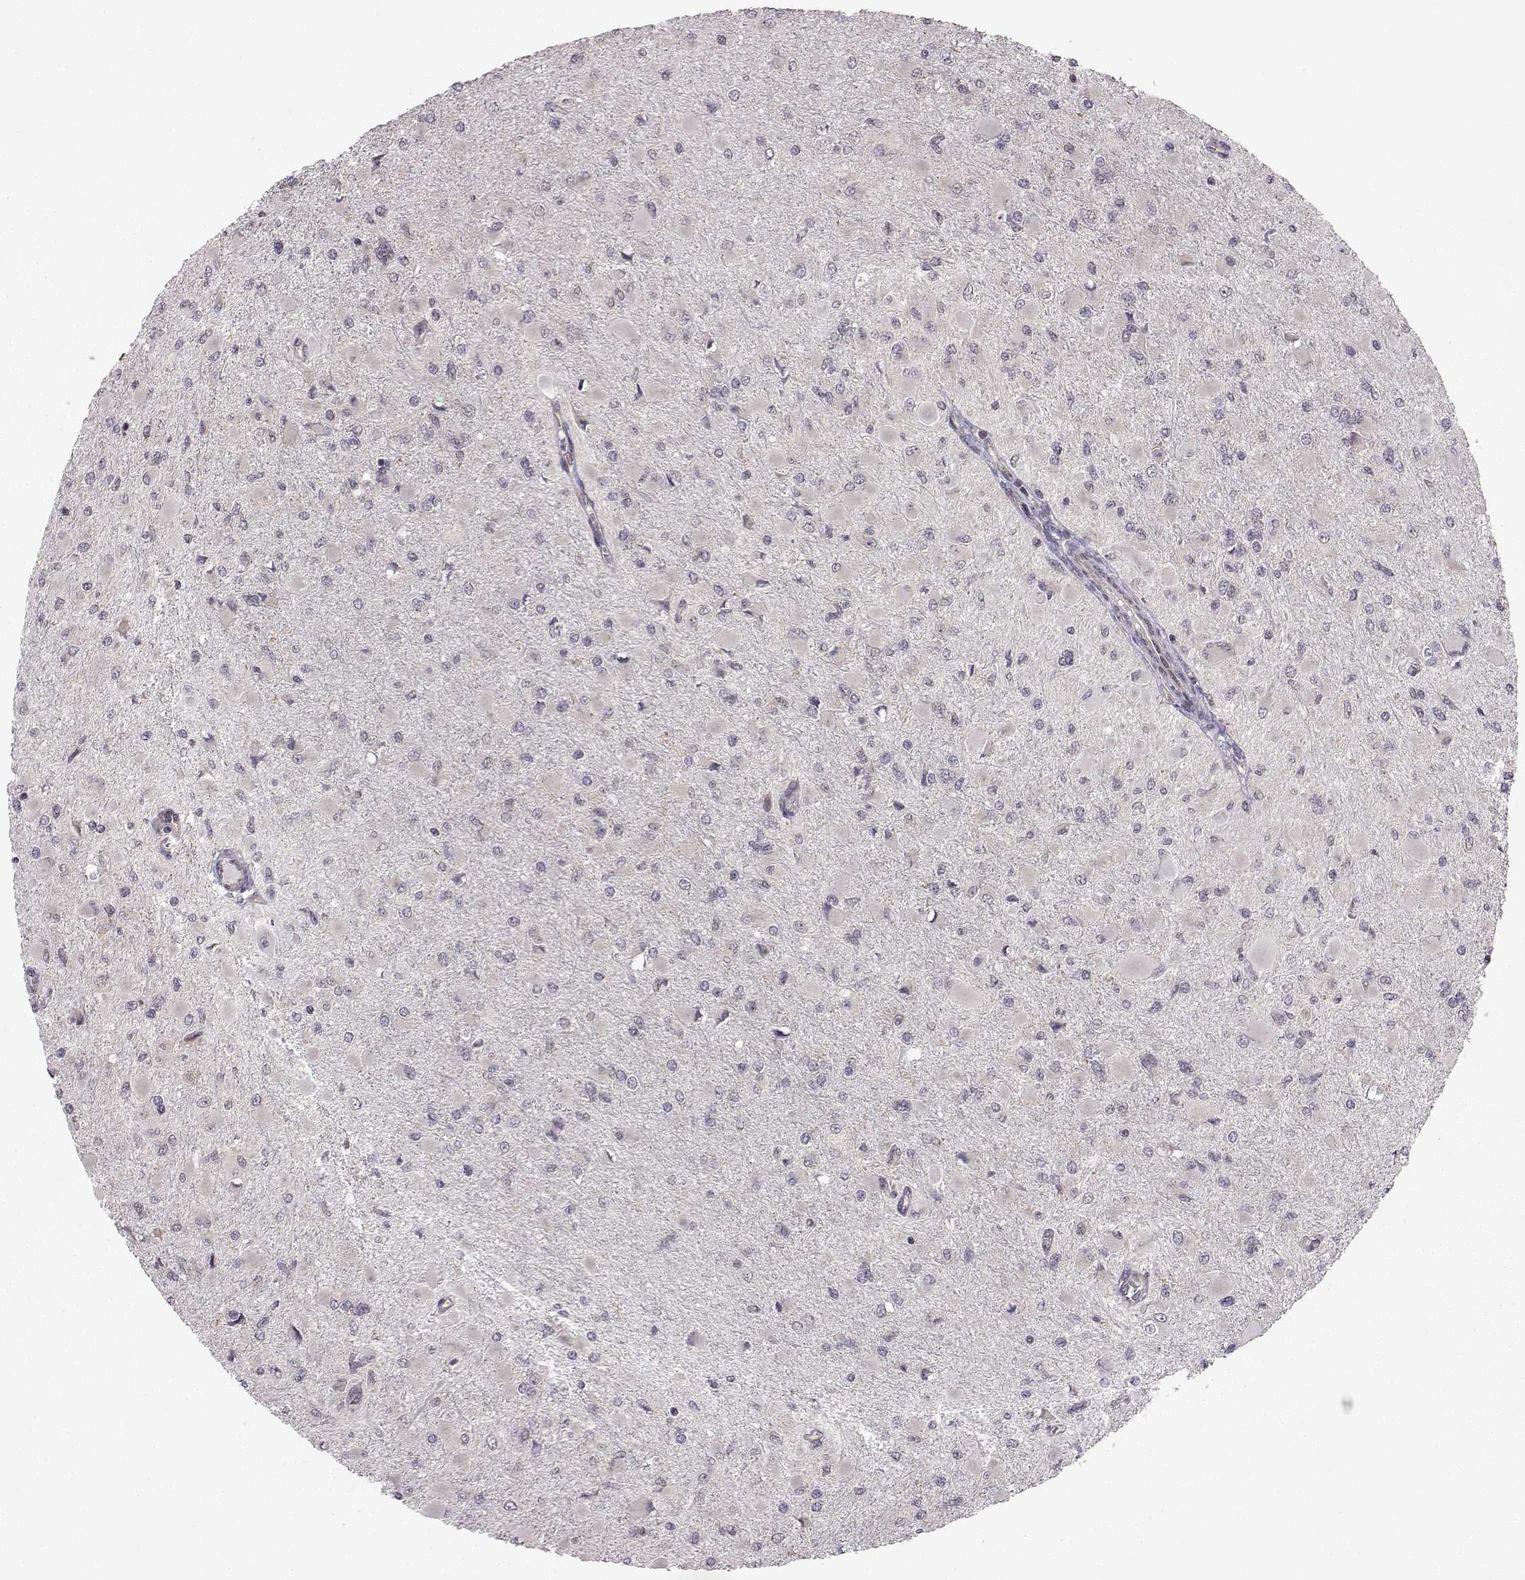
{"staining": {"intensity": "negative", "quantity": "none", "location": "none"}, "tissue": "glioma", "cell_type": "Tumor cells", "image_type": "cancer", "snomed": [{"axis": "morphology", "description": "Glioma, malignant, High grade"}, {"axis": "topography", "description": "Cerebral cortex"}], "caption": "This is an IHC photomicrograph of malignant glioma (high-grade). There is no positivity in tumor cells.", "gene": "PKN2", "patient": {"sex": "female", "age": 36}}